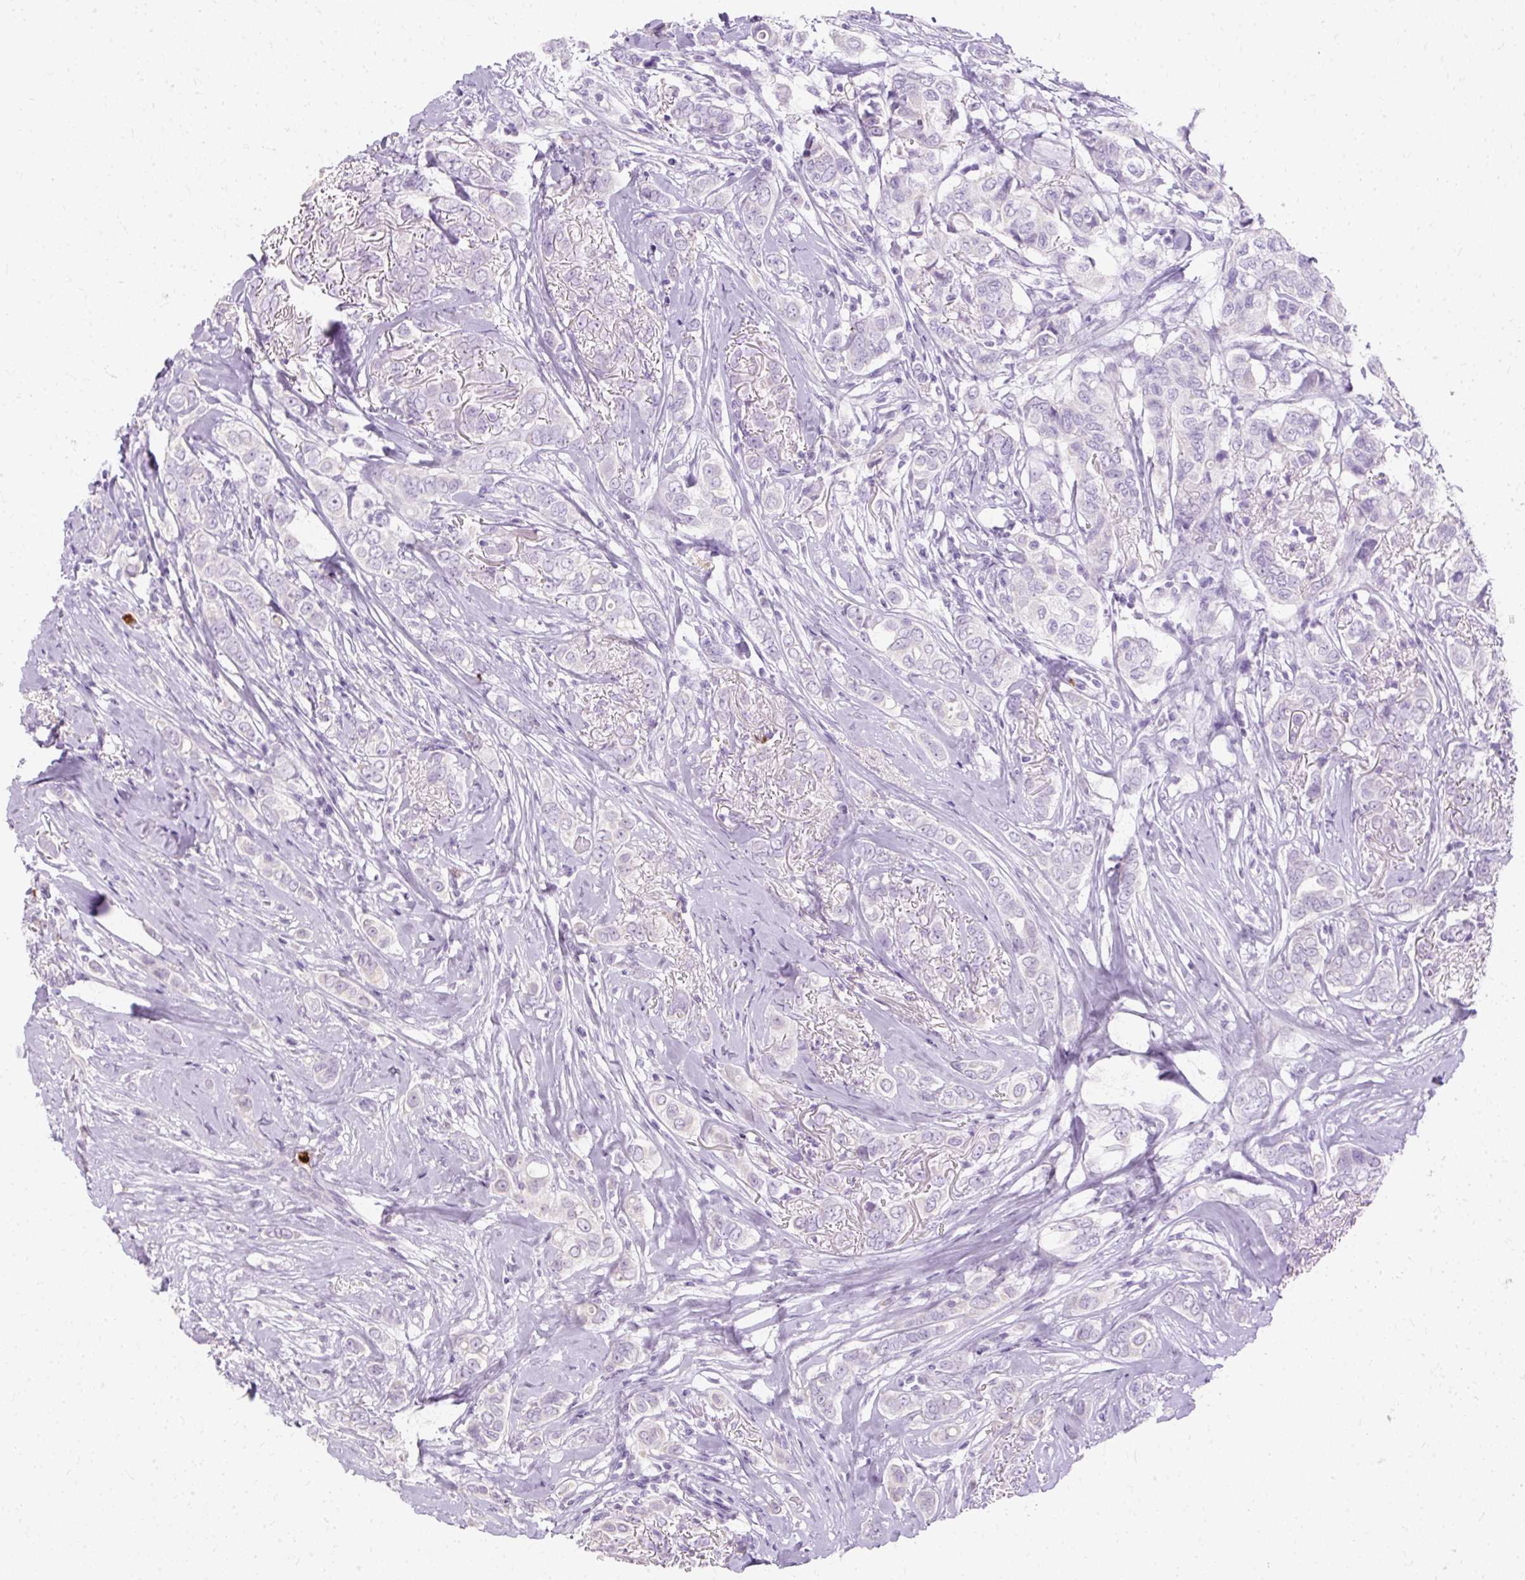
{"staining": {"intensity": "negative", "quantity": "none", "location": "none"}, "tissue": "breast cancer", "cell_type": "Tumor cells", "image_type": "cancer", "snomed": [{"axis": "morphology", "description": "Lobular carcinoma"}, {"axis": "topography", "description": "Breast"}], "caption": "IHC micrograph of human breast lobular carcinoma stained for a protein (brown), which displays no staining in tumor cells. (Brightfield microscopy of DAB immunohistochemistry at high magnification).", "gene": "DEFA1", "patient": {"sex": "female", "age": 51}}